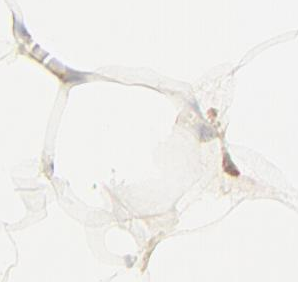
{"staining": {"intensity": "weak", "quantity": ">75%", "location": "cytoplasmic/membranous"}, "tissue": "adipose tissue", "cell_type": "Adipocytes", "image_type": "normal", "snomed": [{"axis": "morphology", "description": "Normal tissue, NOS"}, {"axis": "morphology", "description": "Duct carcinoma"}, {"axis": "topography", "description": "Breast"}, {"axis": "topography", "description": "Adipose tissue"}], "caption": "A histopathology image of adipose tissue stained for a protein shows weak cytoplasmic/membranous brown staining in adipocytes. (IHC, brightfield microscopy, high magnification).", "gene": "RPS20", "patient": {"sex": "female", "age": 37}}